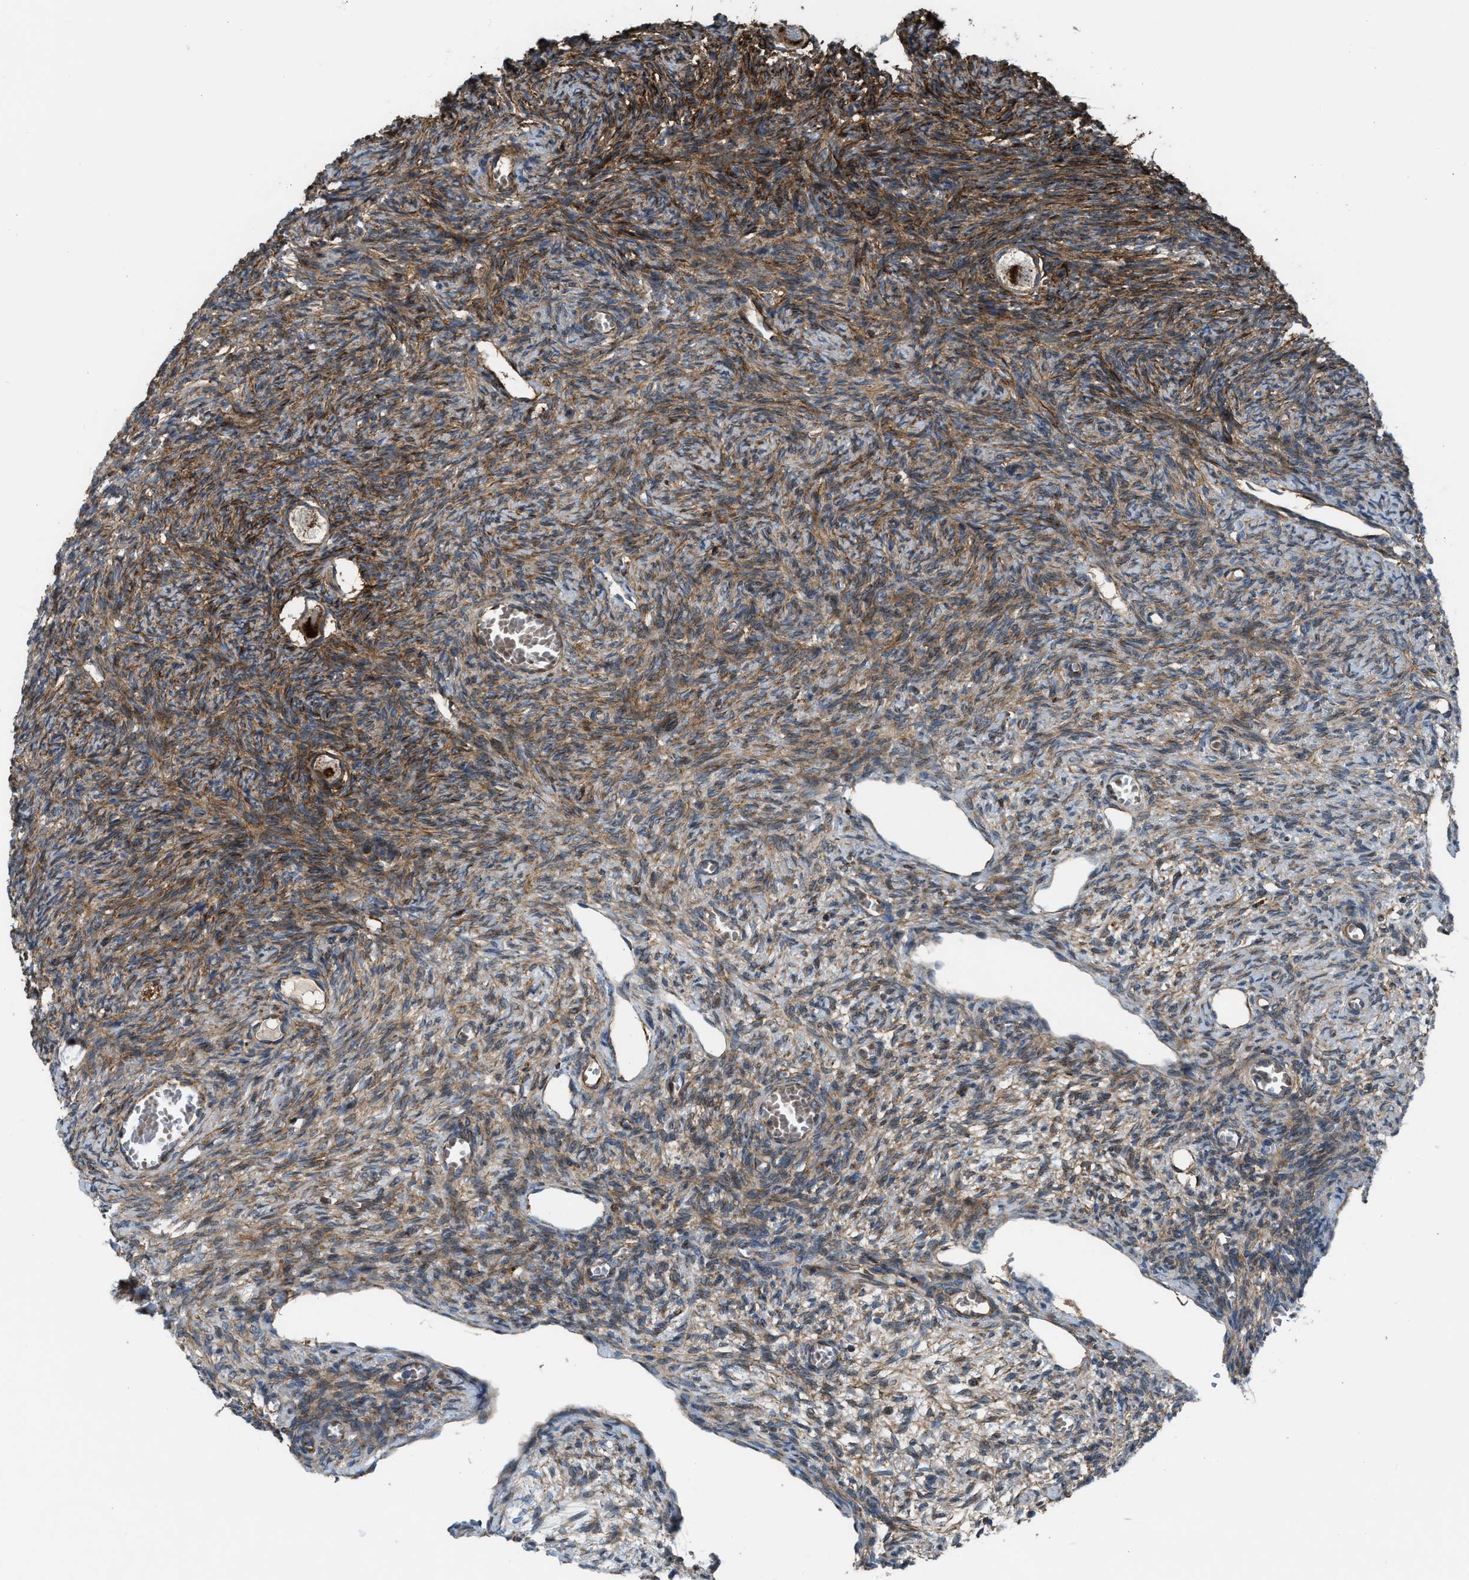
{"staining": {"intensity": "moderate", "quantity": ">75%", "location": "cytoplasmic/membranous"}, "tissue": "ovary", "cell_type": "Follicle cells", "image_type": "normal", "snomed": [{"axis": "morphology", "description": "Normal tissue, NOS"}, {"axis": "topography", "description": "Ovary"}], "caption": "Immunohistochemical staining of unremarkable human ovary shows >75% levels of moderate cytoplasmic/membranous protein positivity in approximately >75% of follicle cells. (Stains: DAB in brown, nuclei in blue, Microscopy: brightfield microscopy at high magnification).", "gene": "SLC10A3", "patient": {"sex": "female", "age": 27}}